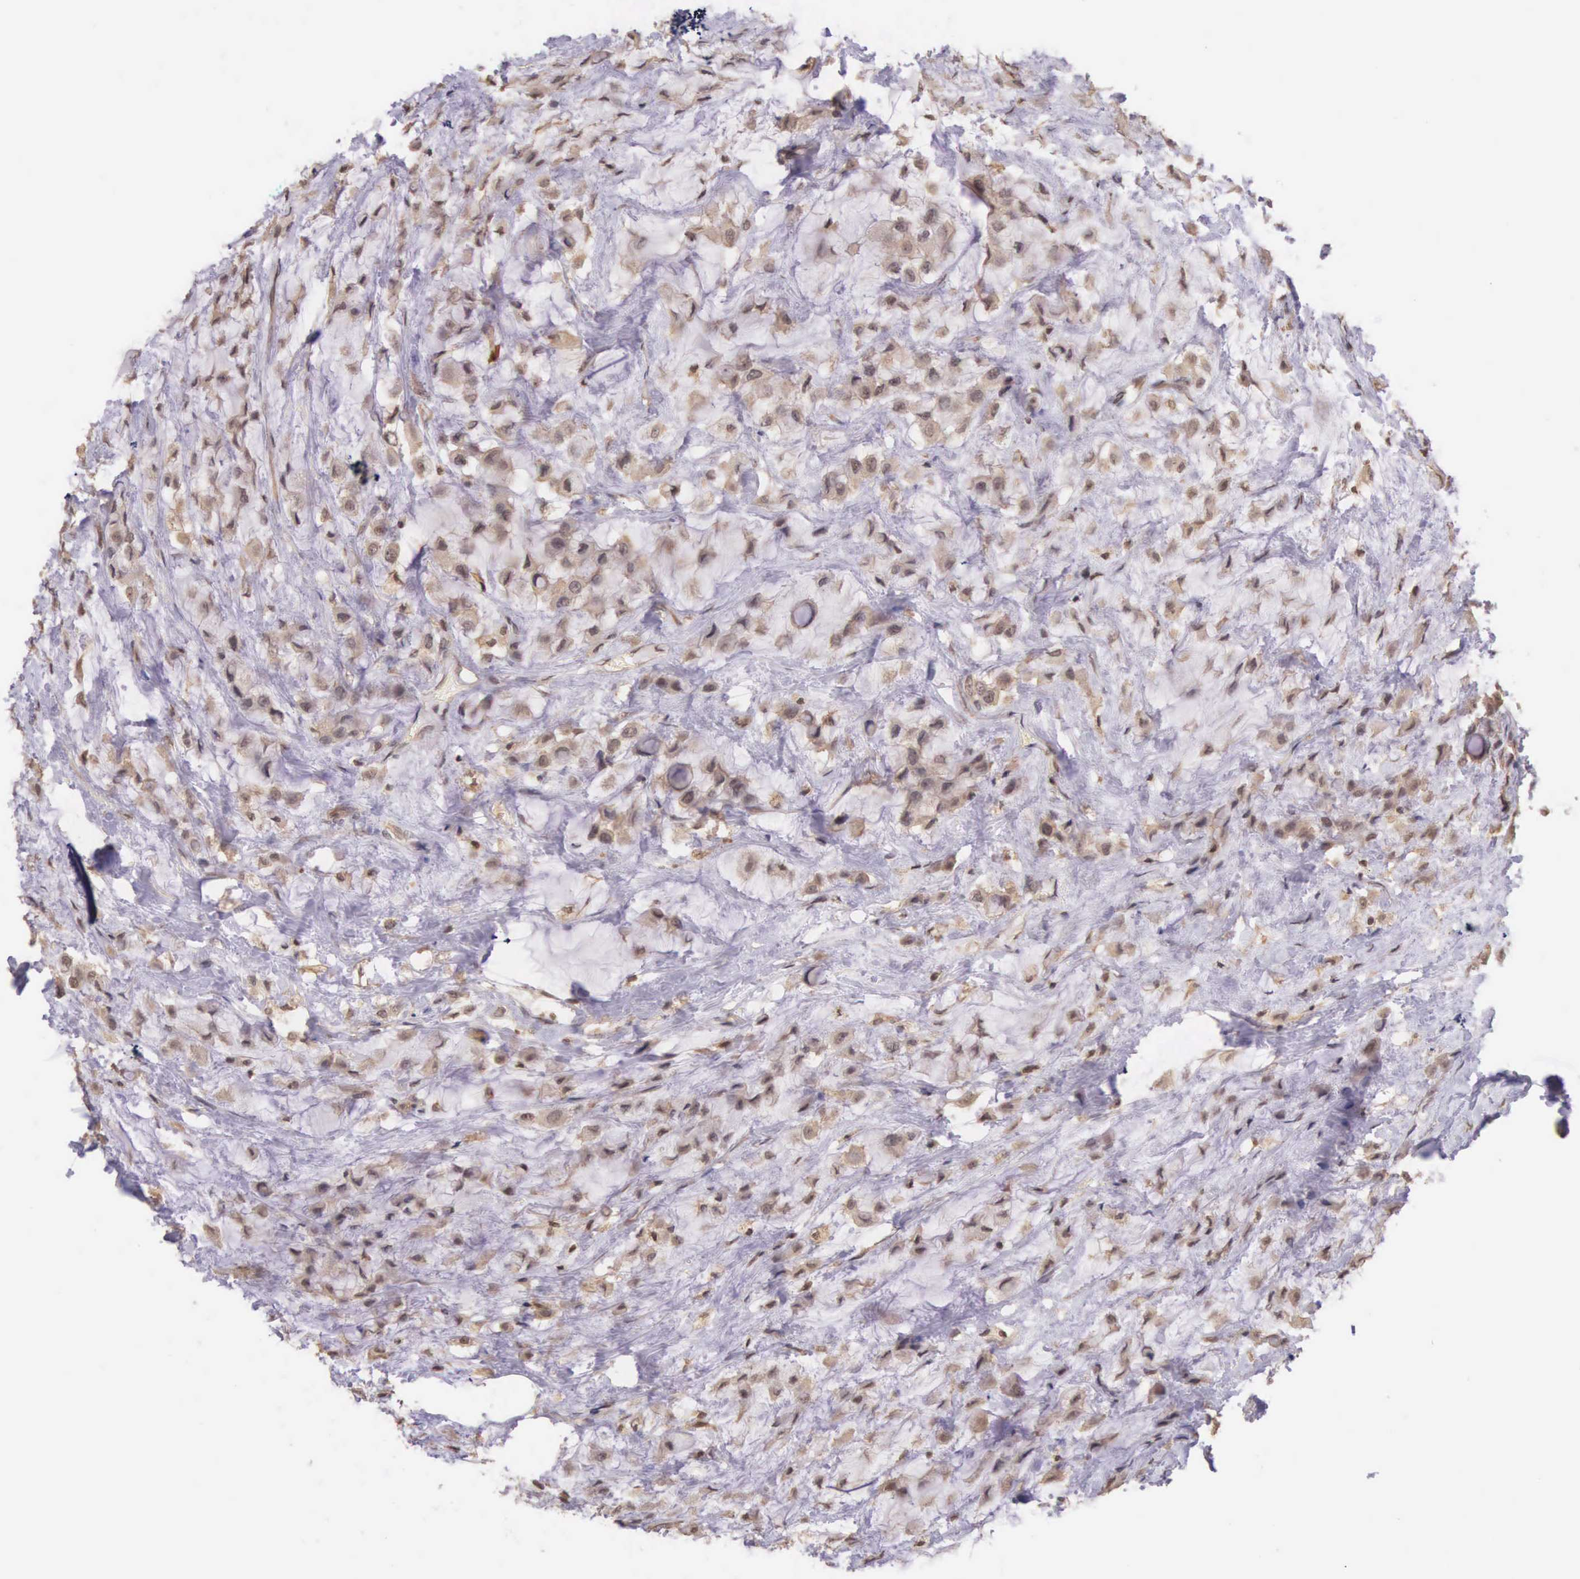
{"staining": {"intensity": "moderate", "quantity": ">75%", "location": "cytoplasmic/membranous"}, "tissue": "breast cancer", "cell_type": "Tumor cells", "image_type": "cancer", "snomed": [{"axis": "morphology", "description": "Lobular carcinoma"}, {"axis": "topography", "description": "Breast"}], "caption": "High-power microscopy captured an IHC micrograph of breast lobular carcinoma, revealing moderate cytoplasmic/membranous staining in approximately >75% of tumor cells.", "gene": "VASH1", "patient": {"sex": "female", "age": 85}}